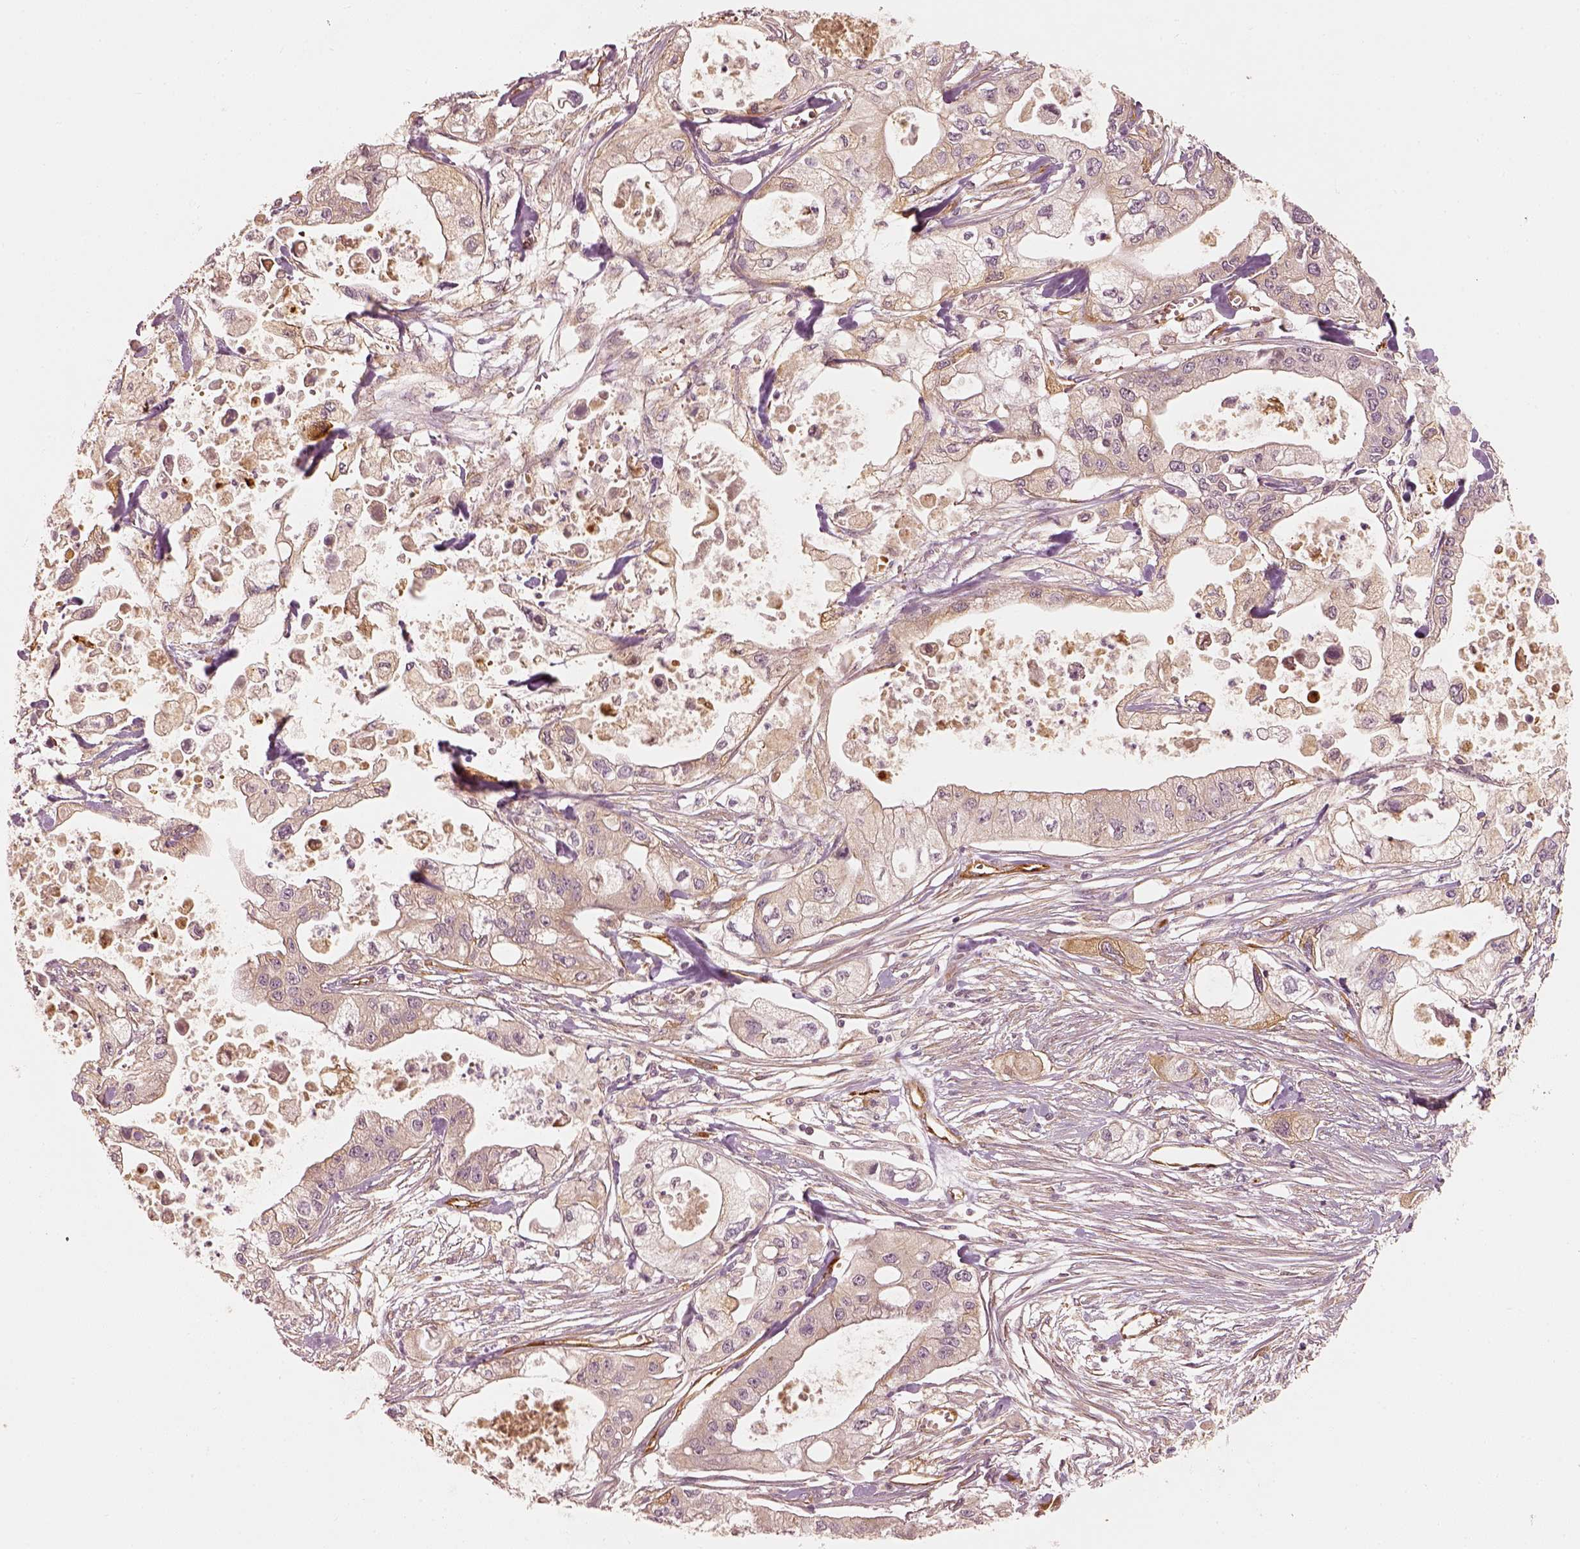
{"staining": {"intensity": "weak", "quantity": ">75%", "location": "cytoplasmic/membranous"}, "tissue": "pancreatic cancer", "cell_type": "Tumor cells", "image_type": "cancer", "snomed": [{"axis": "morphology", "description": "Adenocarcinoma, NOS"}, {"axis": "topography", "description": "Pancreas"}], "caption": "This image demonstrates immunohistochemistry (IHC) staining of pancreatic adenocarcinoma, with low weak cytoplasmic/membranous expression in approximately >75% of tumor cells.", "gene": "FSCN1", "patient": {"sex": "male", "age": 70}}